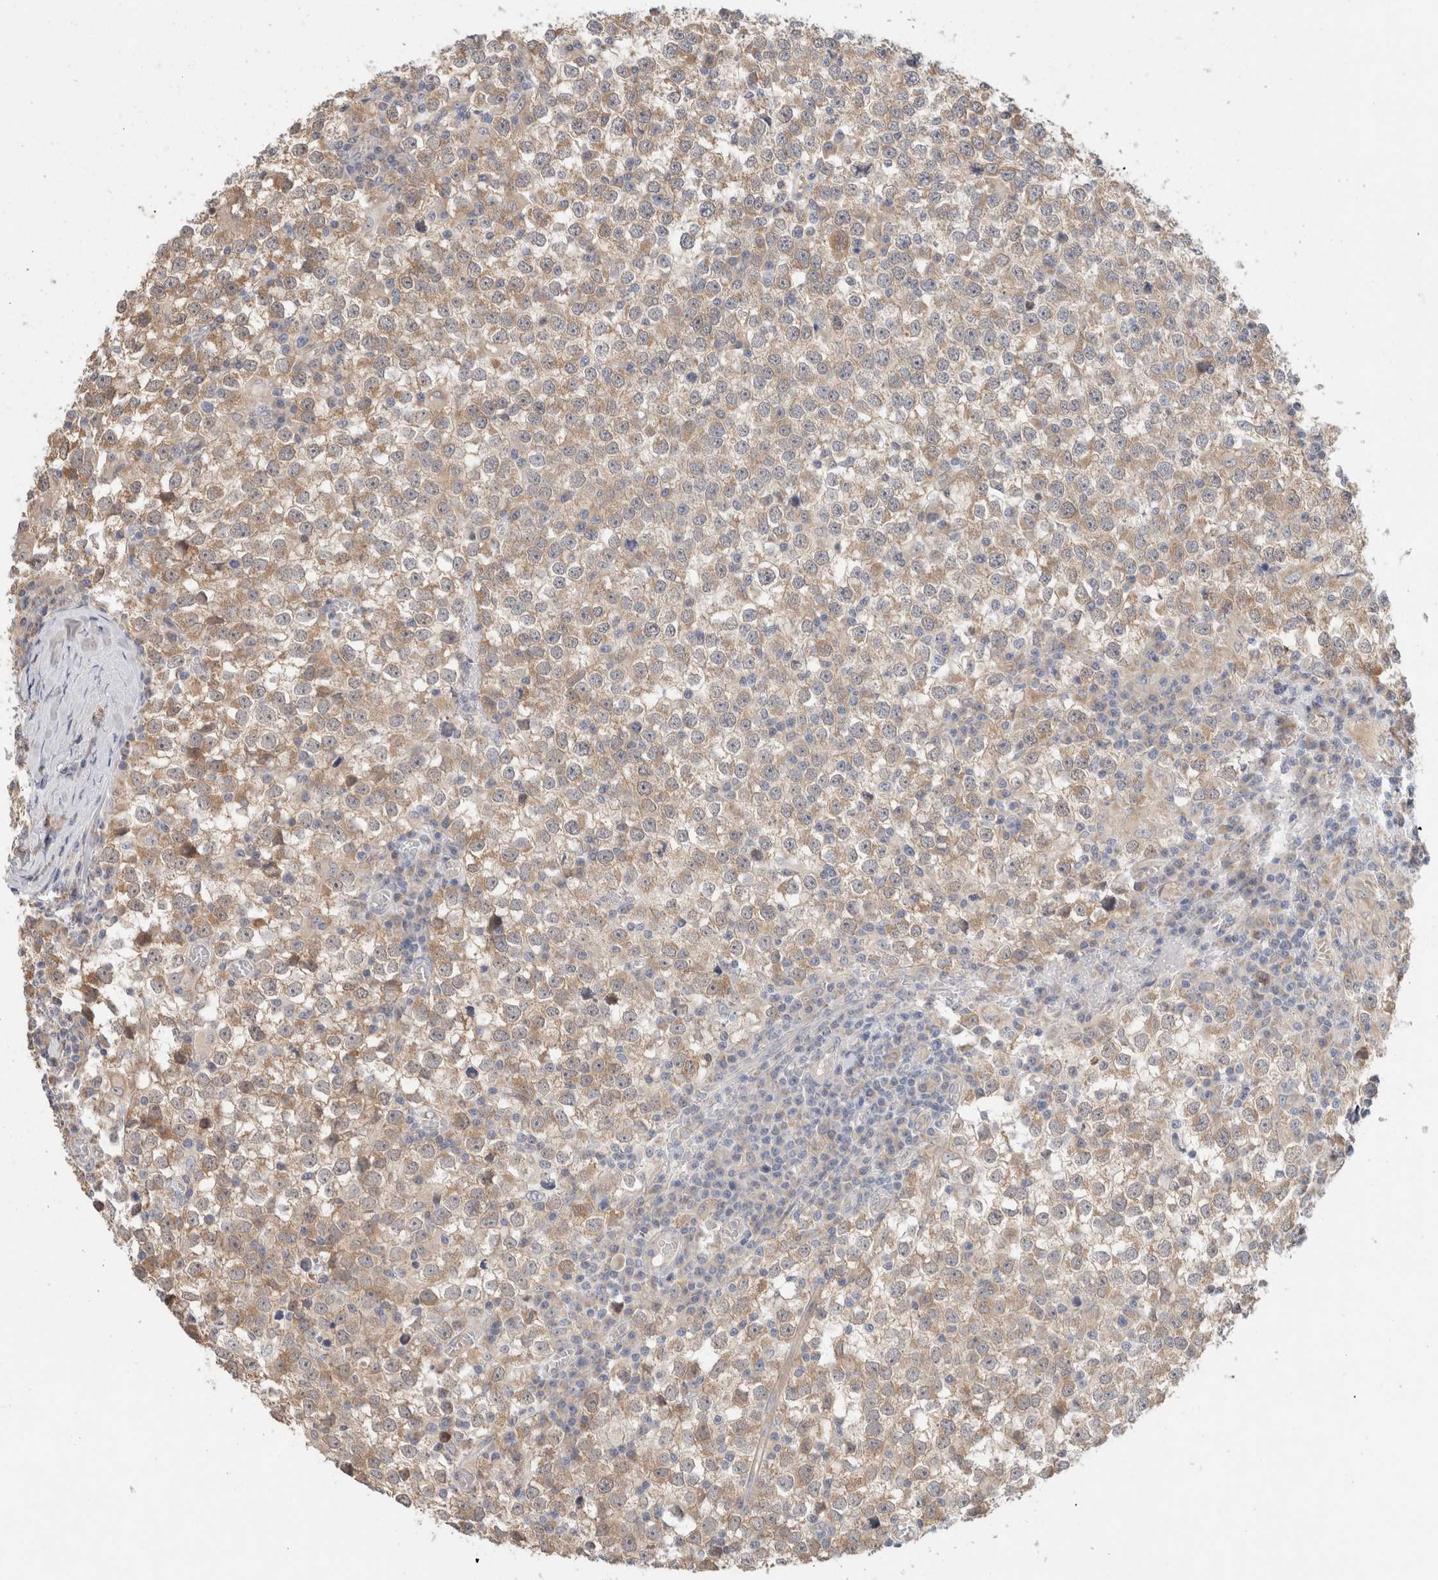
{"staining": {"intensity": "weak", "quantity": ">75%", "location": "cytoplasmic/membranous"}, "tissue": "testis cancer", "cell_type": "Tumor cells", "image_type": "cancer", "snomed": [{"axis": "morphology", "description": "Seminoma, NOS"}, {"axis": "topography", "description": "Testis"}], "caption": "DAB (3,3'-diaminobenzidine) immunohistochemical staining of human testis cancer reveals weak cytoplasmic/membranous protein staining in about >75% of tumor cells.", "gene": "CA13", "patient": {"sex": "male", "age": 65}}